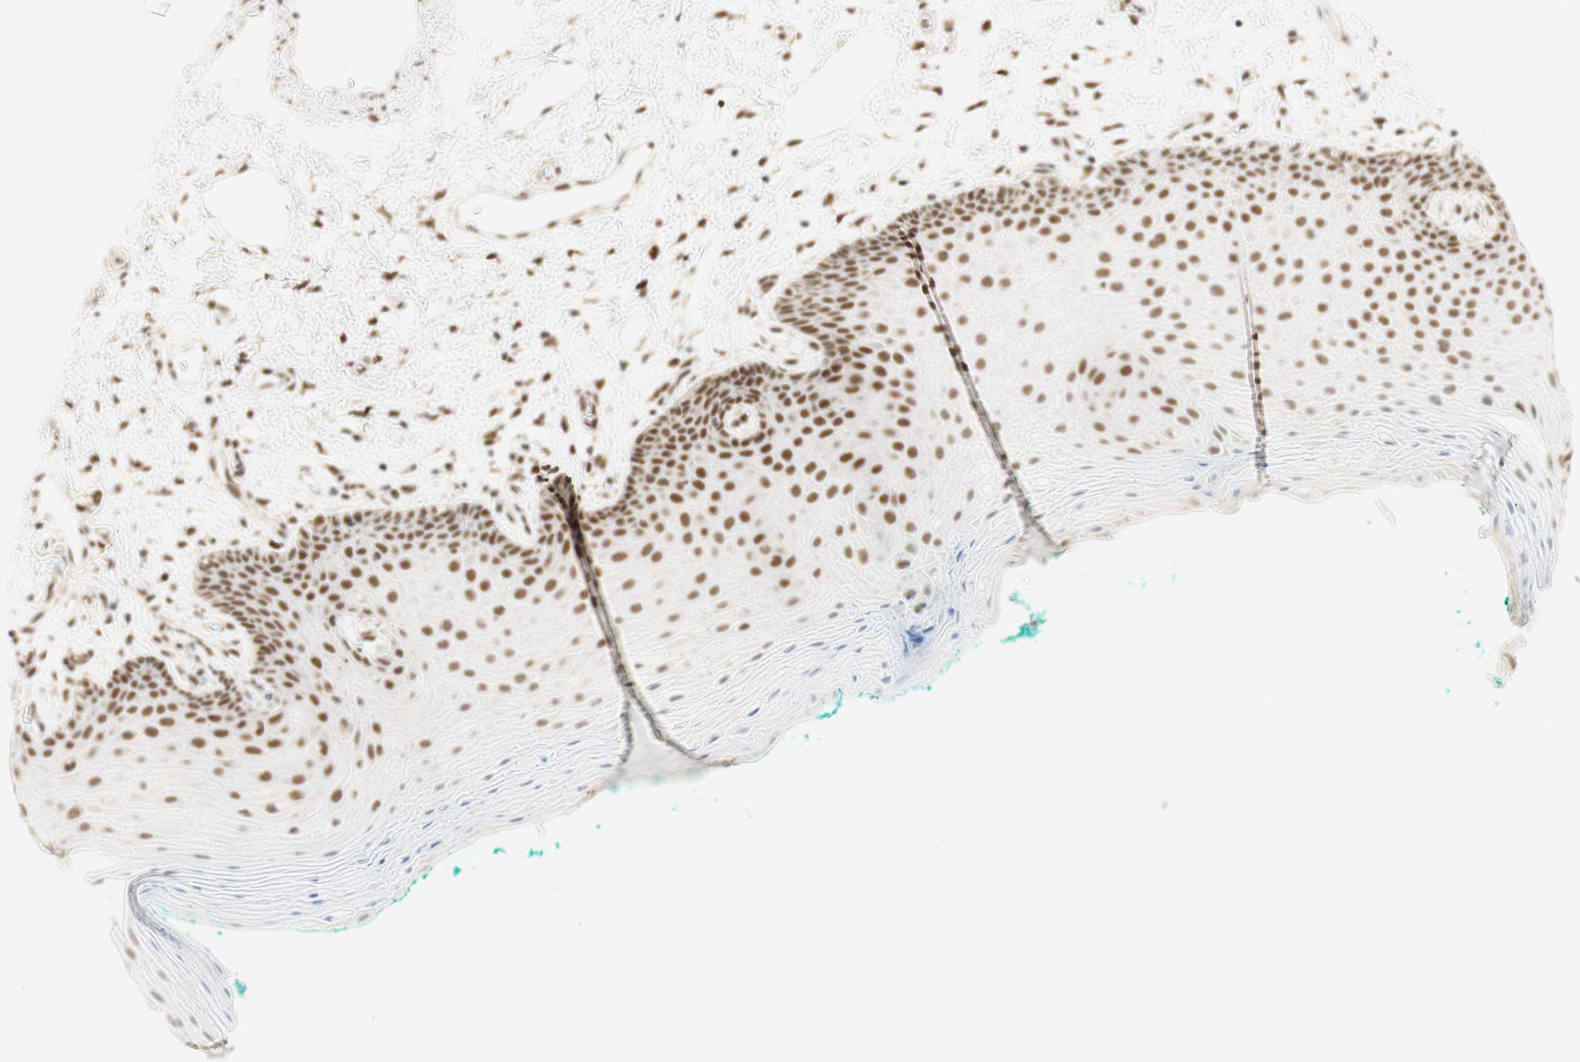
{"staining": {"intensity": "moderate", "quantity": ">75%", "location": "nuclear"}, "tissue": "oral mucosa", "cell_type": "Squamous epithelial cells", "image_type": "normal", "snomed": [{"axis": "morphology", "description": "Normal tissue, NOS"}, {"axis": "topography", "description": "Skeletal muscle"}, {"axis": "topography", "description": "Oral tissue"}, {"axis": "topography", "description": "Peripheral nerve tissue"}], "caption": "Immunohistochemistry (IHC) image of normal oral mucosa: oral mucosa stained using immunohistochemistry shows medium levels of moderate protein expression localized specifically in the nuclear of squamous epithelial cells, appearing as a nuclear brown color.", "gene": "ZNF782", "patient": {"sex": "female", "age": 84}}